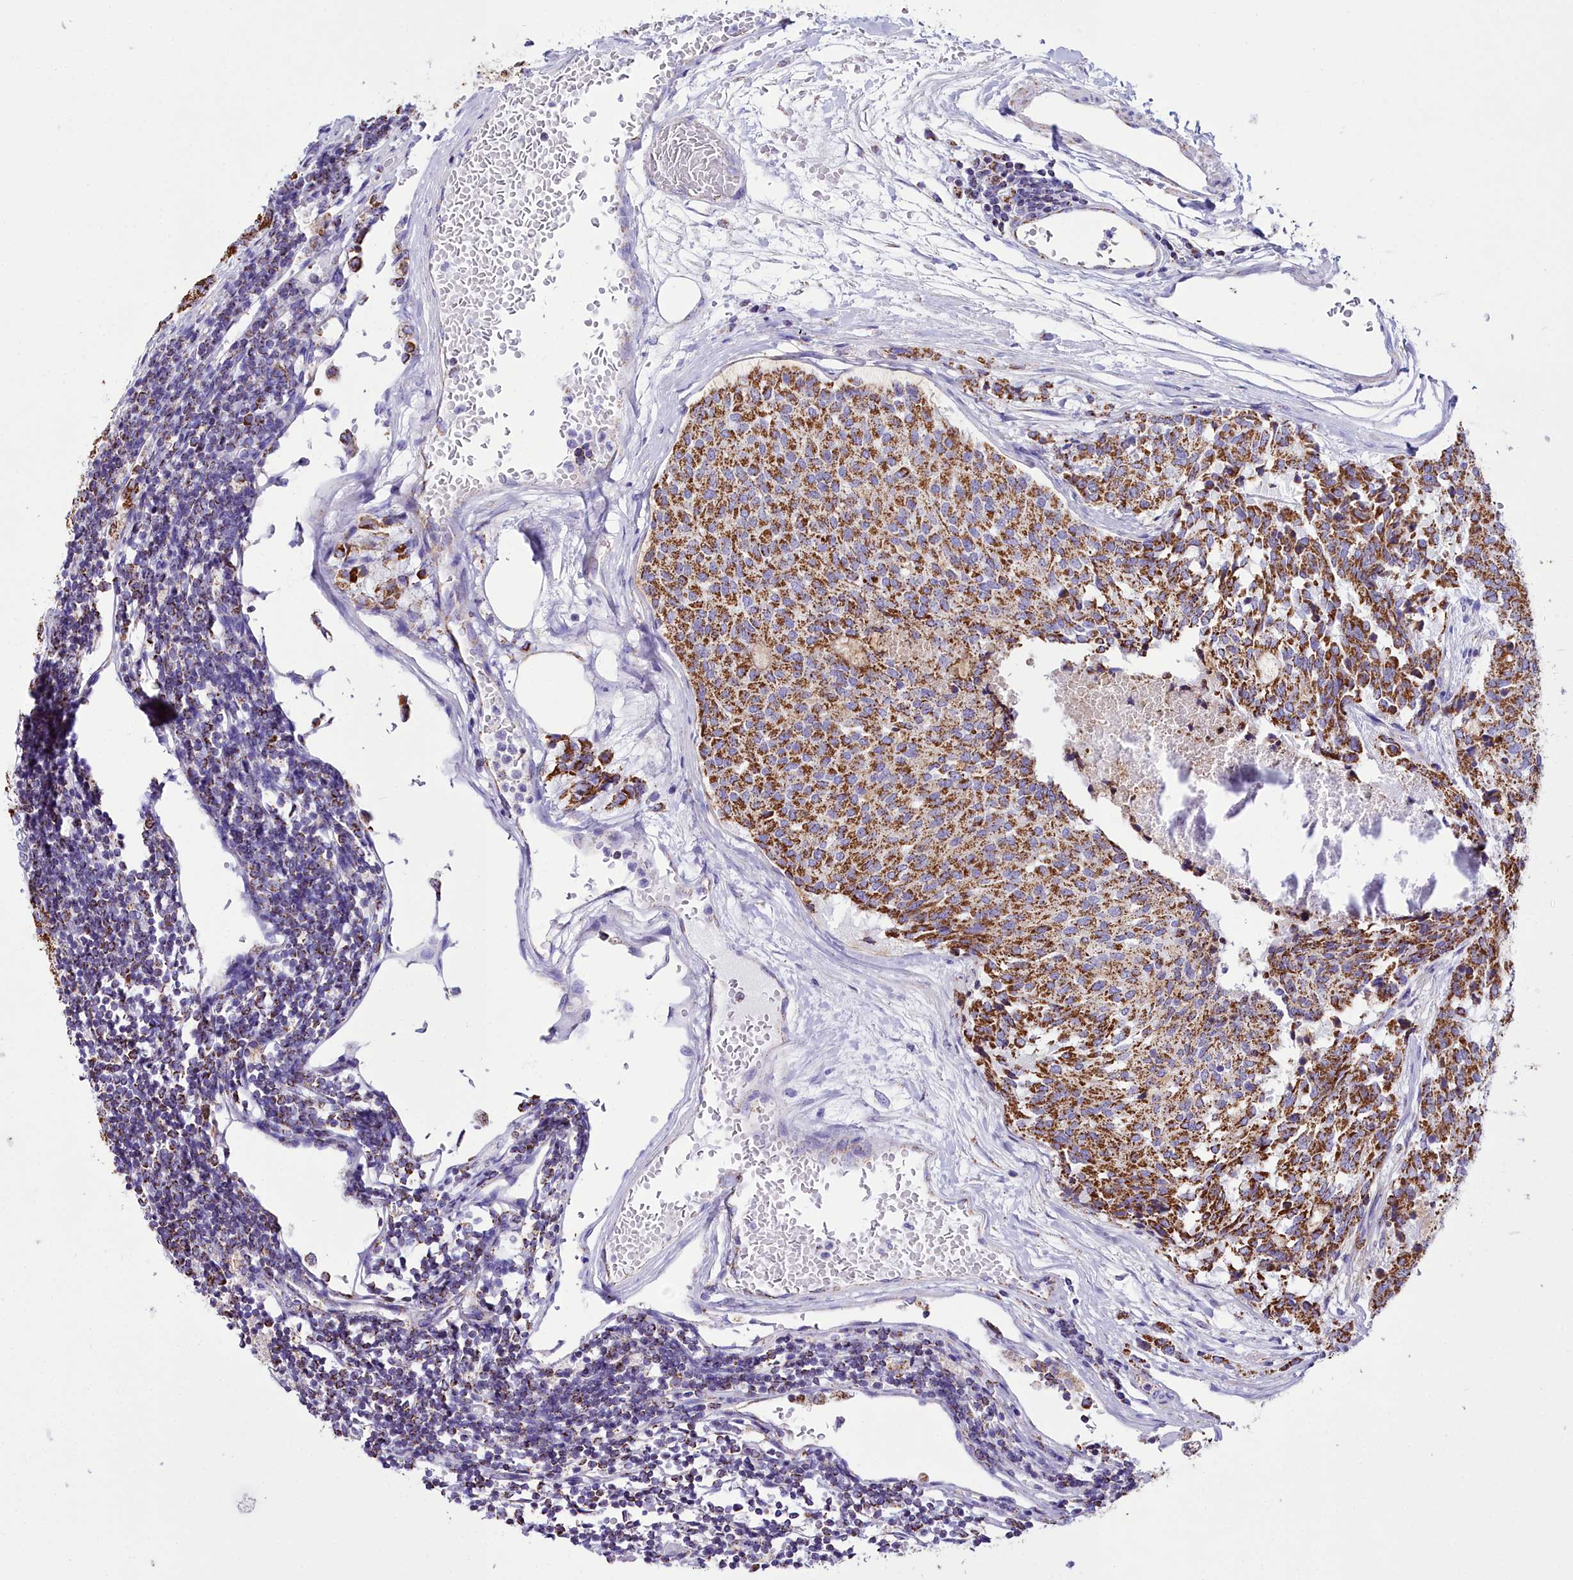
{"staining": {"intensity": "strong", "quantity": ">75%", "location": "cytoplasmic/membranous"}, "tissue": "carcinoid", "cell_type": "Tumor cells", "image_type": "cancer", "snomed": [{"axis": "morphology", "description": "Carcinoid, malignant, NOS"}, {"axis": "topography", "description": "Pancreas"}], "caption": "This is an image of immunohistochemistry staining of carcinoid, which shows strong expression in the cytoplasmic/membranous of tumor cells.", "gene": "WDFY3", "patient": {"sex": "female", "age": 54}}